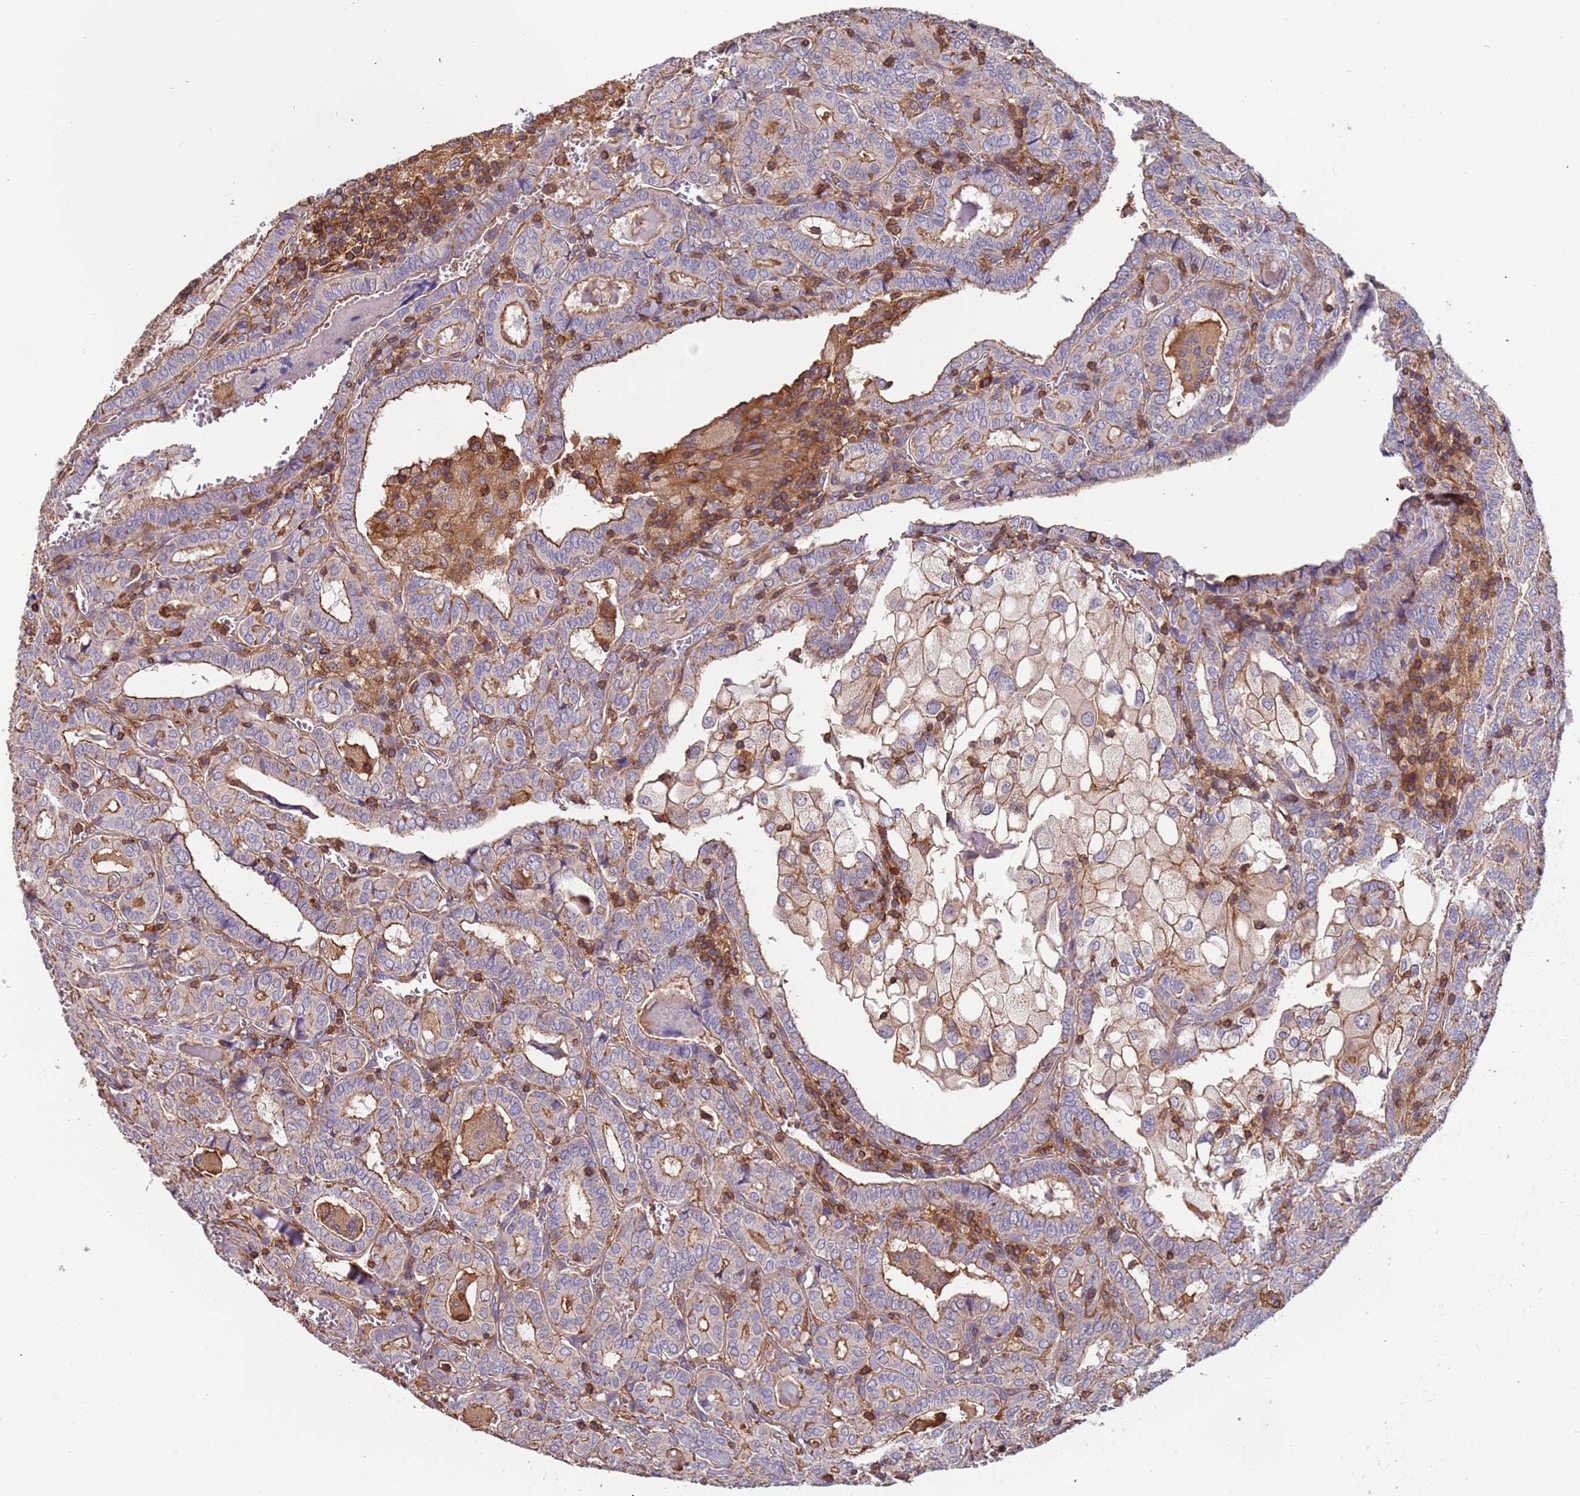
{"staining": {"intensity": "moderate", "quantity": "25%-75%", "location": "cytoplasmic/membranous"}, "tissue": "thyroid cancer", "cell_type": "Tumor cells", "image_type": "cancer", "snomed": [{"axis": "morphology", "description": "Papillary adenocarcinoma, NOS"}, {"axis": "topography", "description": "Thyroid gland"}], "caption": "Thyroid cancer tissue demonstrates moderate cytoplasmic/membranous staining in about 25%-75% of tumor cells", "gene": "SYT4", "patient": {"sex": "female", "age": 72}}